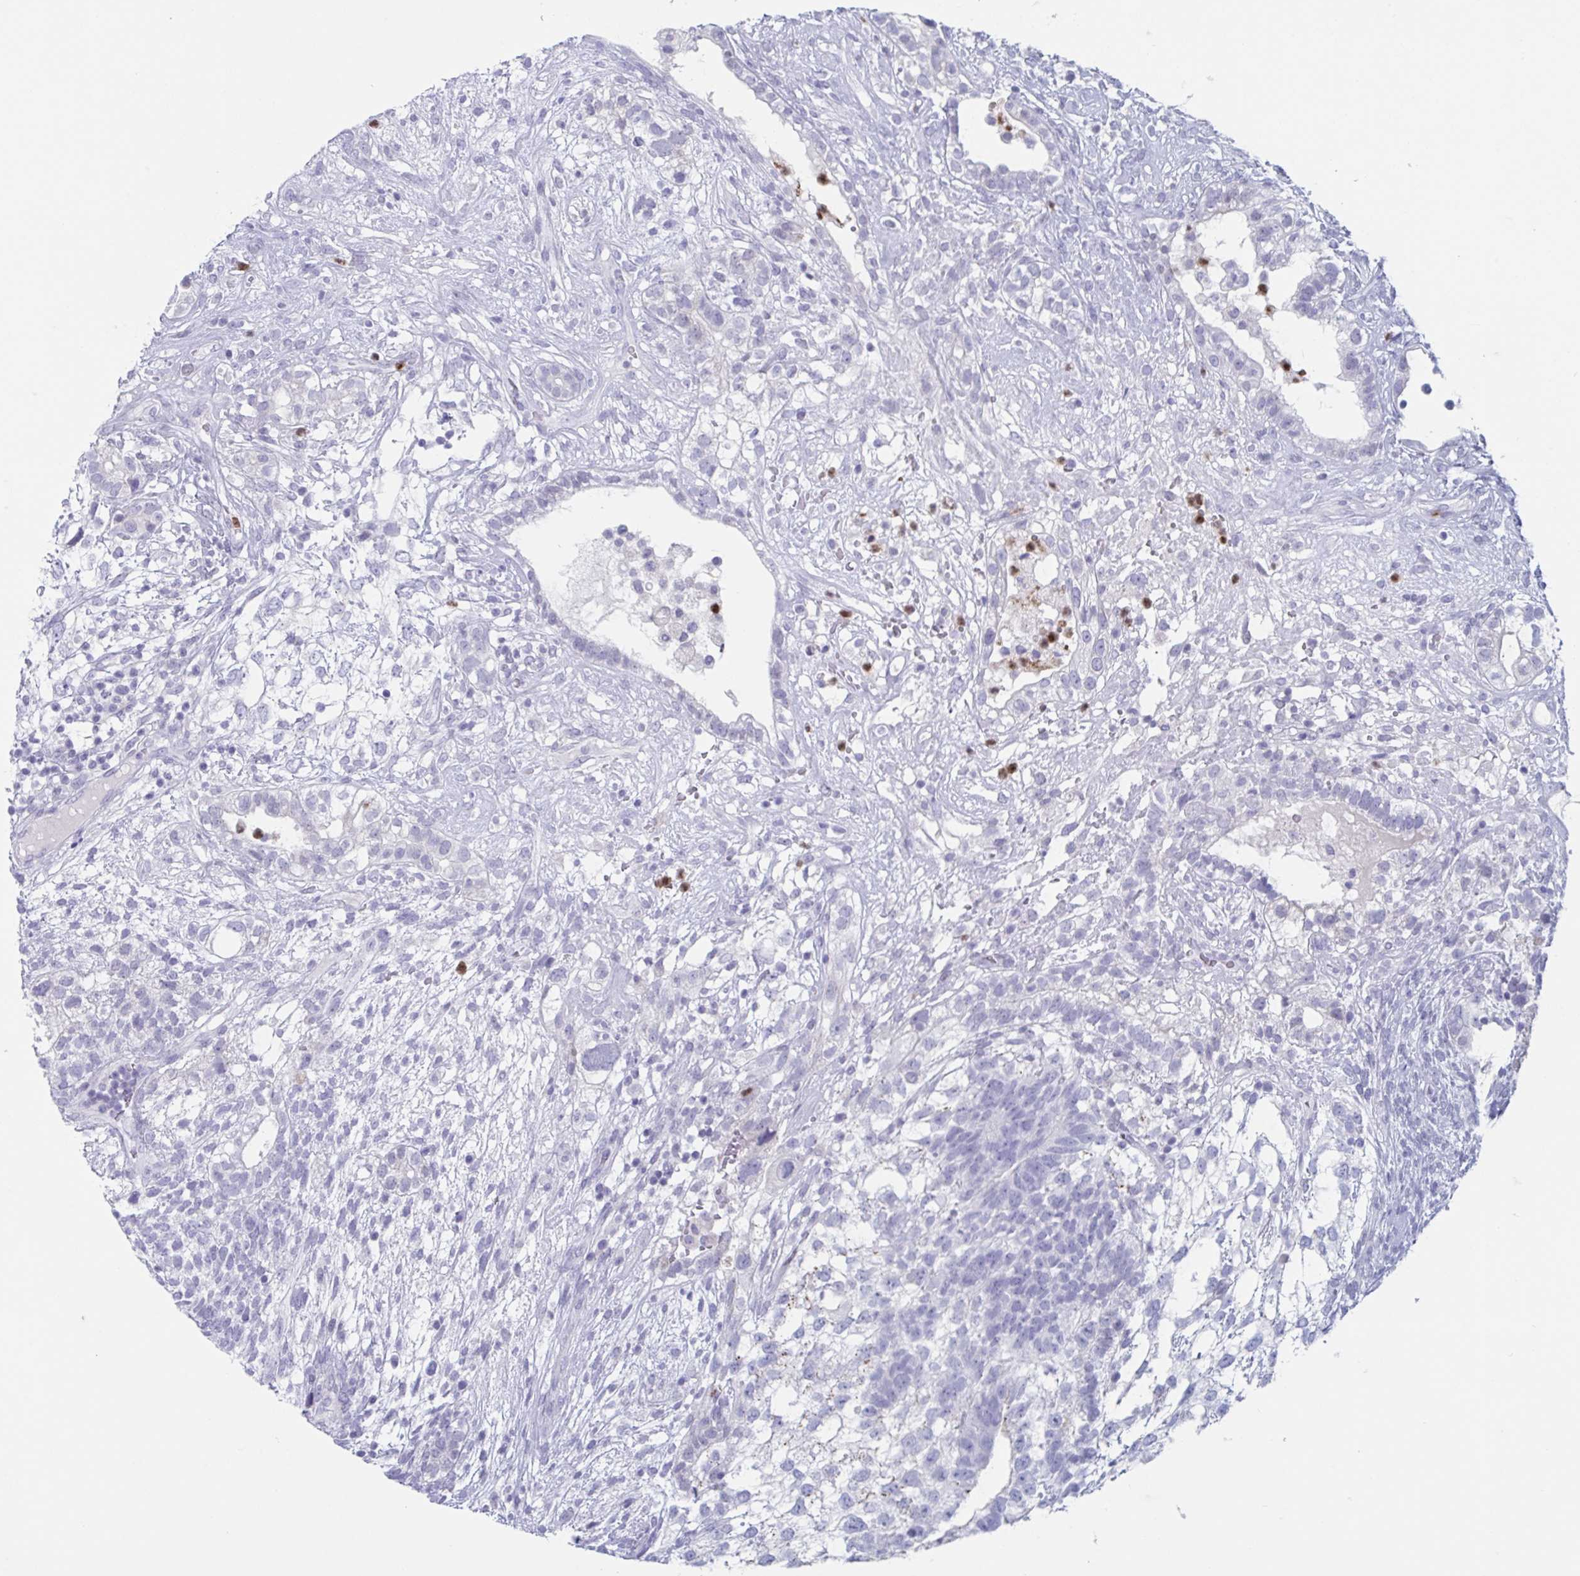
{"staining": {"intensity": "negative", "quantity": "none", "location": "none"}, "tissue": "testis cancer", "cell_type": "Tumor cells", "image_type": "cancer", "snomed": [{"axis": "morphology", "description": "Seminoma, NOS"}, {"axis": "morphology", "description": "Carcinoma, Embryonal, NOS"}, {"axis": "topography", "description": "Testis"}], "caption": "A high-resolution image shows immunohistochemistry (IHC) staining of testis cancer (embryonal carcinoma), which shows no significant staining in tumor cells.", "gene": "CYP4F11", "patient": {"sex": "male", "age": 41}}